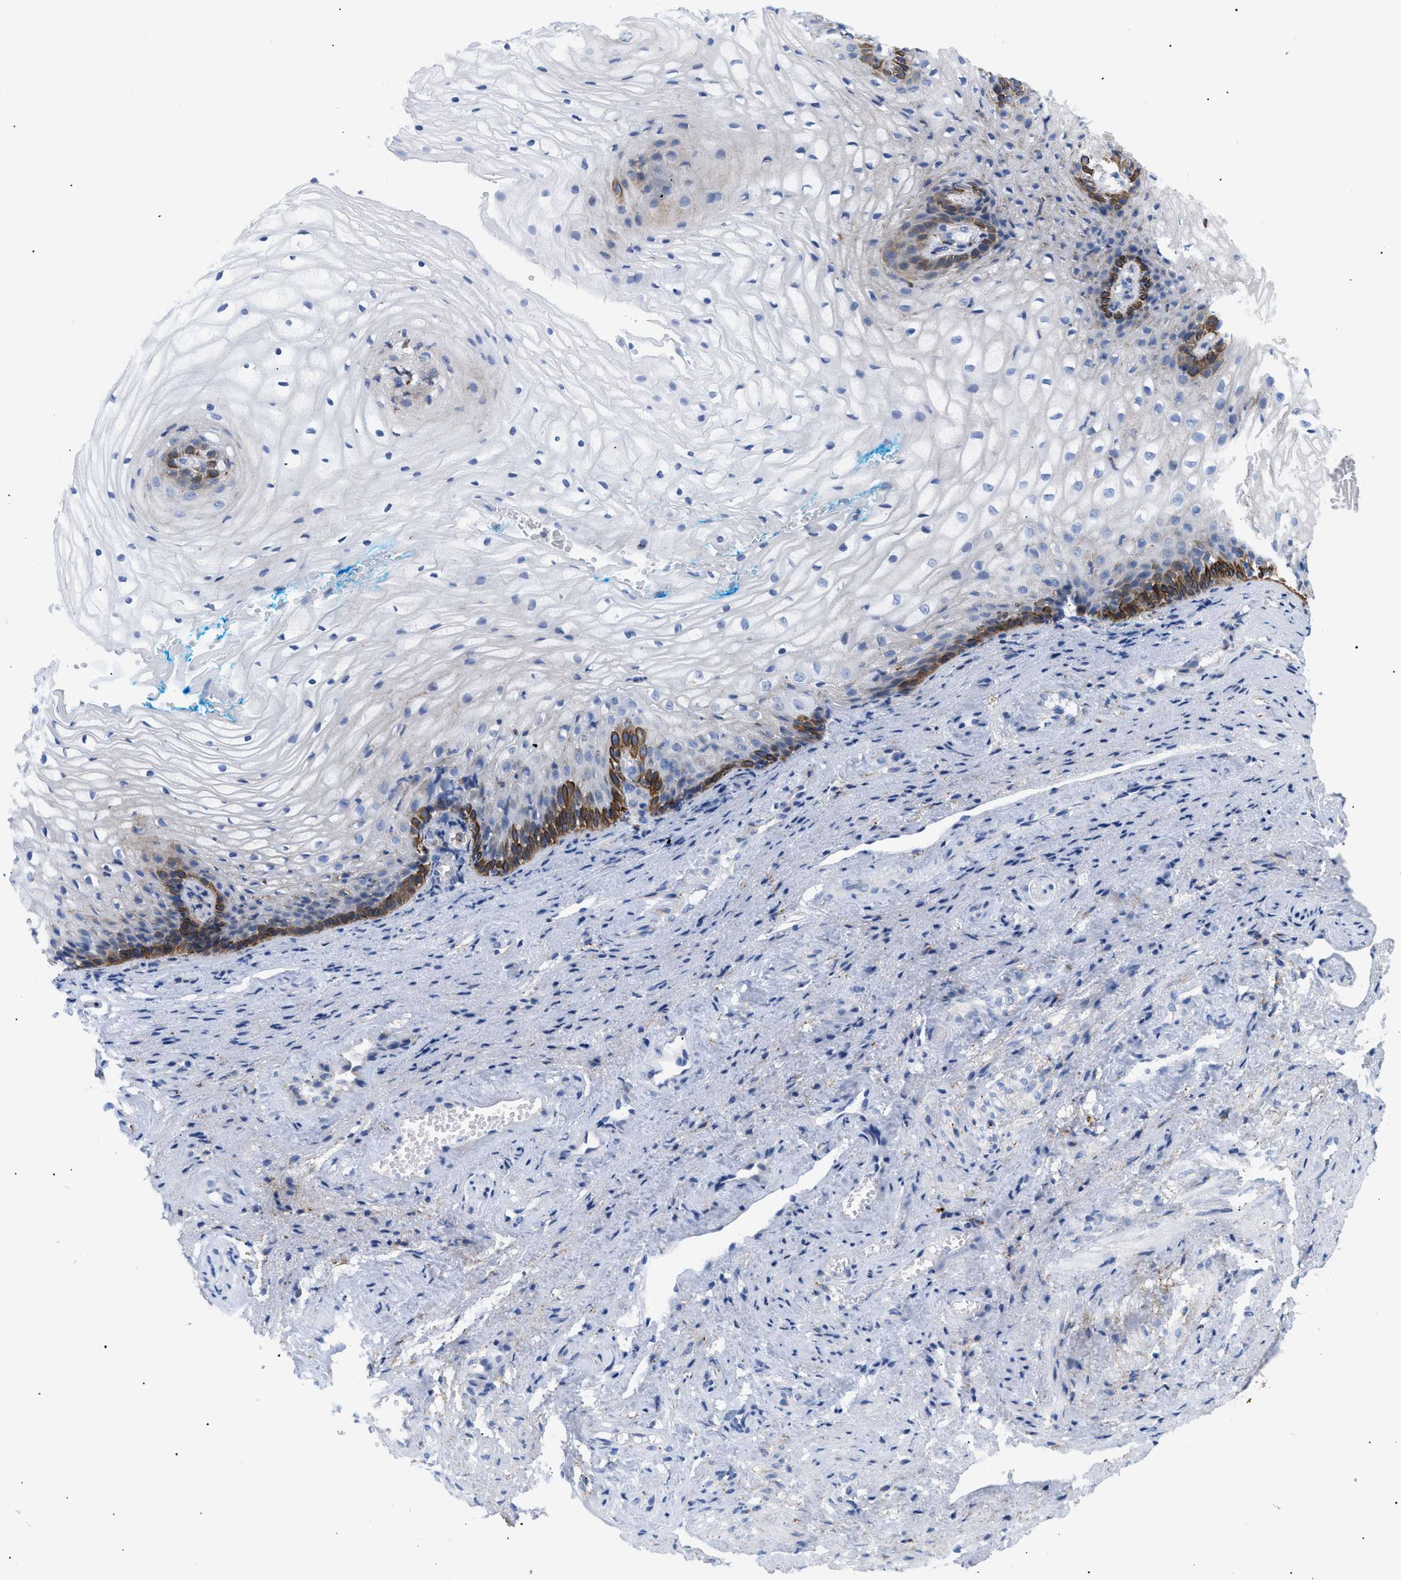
{"staining": {"intensity": "strong", "quantity": "<25%", "location": "cytoplasmic/membranous"}, "tissue": "vagina", "cell_type": "Squamous epithelial cells", "image_type": "normal", "snomed": [{"axis": "morphology", "description": "Normal tissue, NOS"}, {"axis": "topography", "description": "Vagina"}], "caption": "DAB (3,3'-diaminobenzidine) immunohistochemical staining of unremarkable human vagina displays strong cytoplasmic/membranous protein expression in approximately <25% of squamous epithelial cells. Immunohistochemistry (ihc) stains the protein in brown and the nuclei are stained blue.", "gene": "DRAM2", "patient": {"sex": "female", "age": 34}}